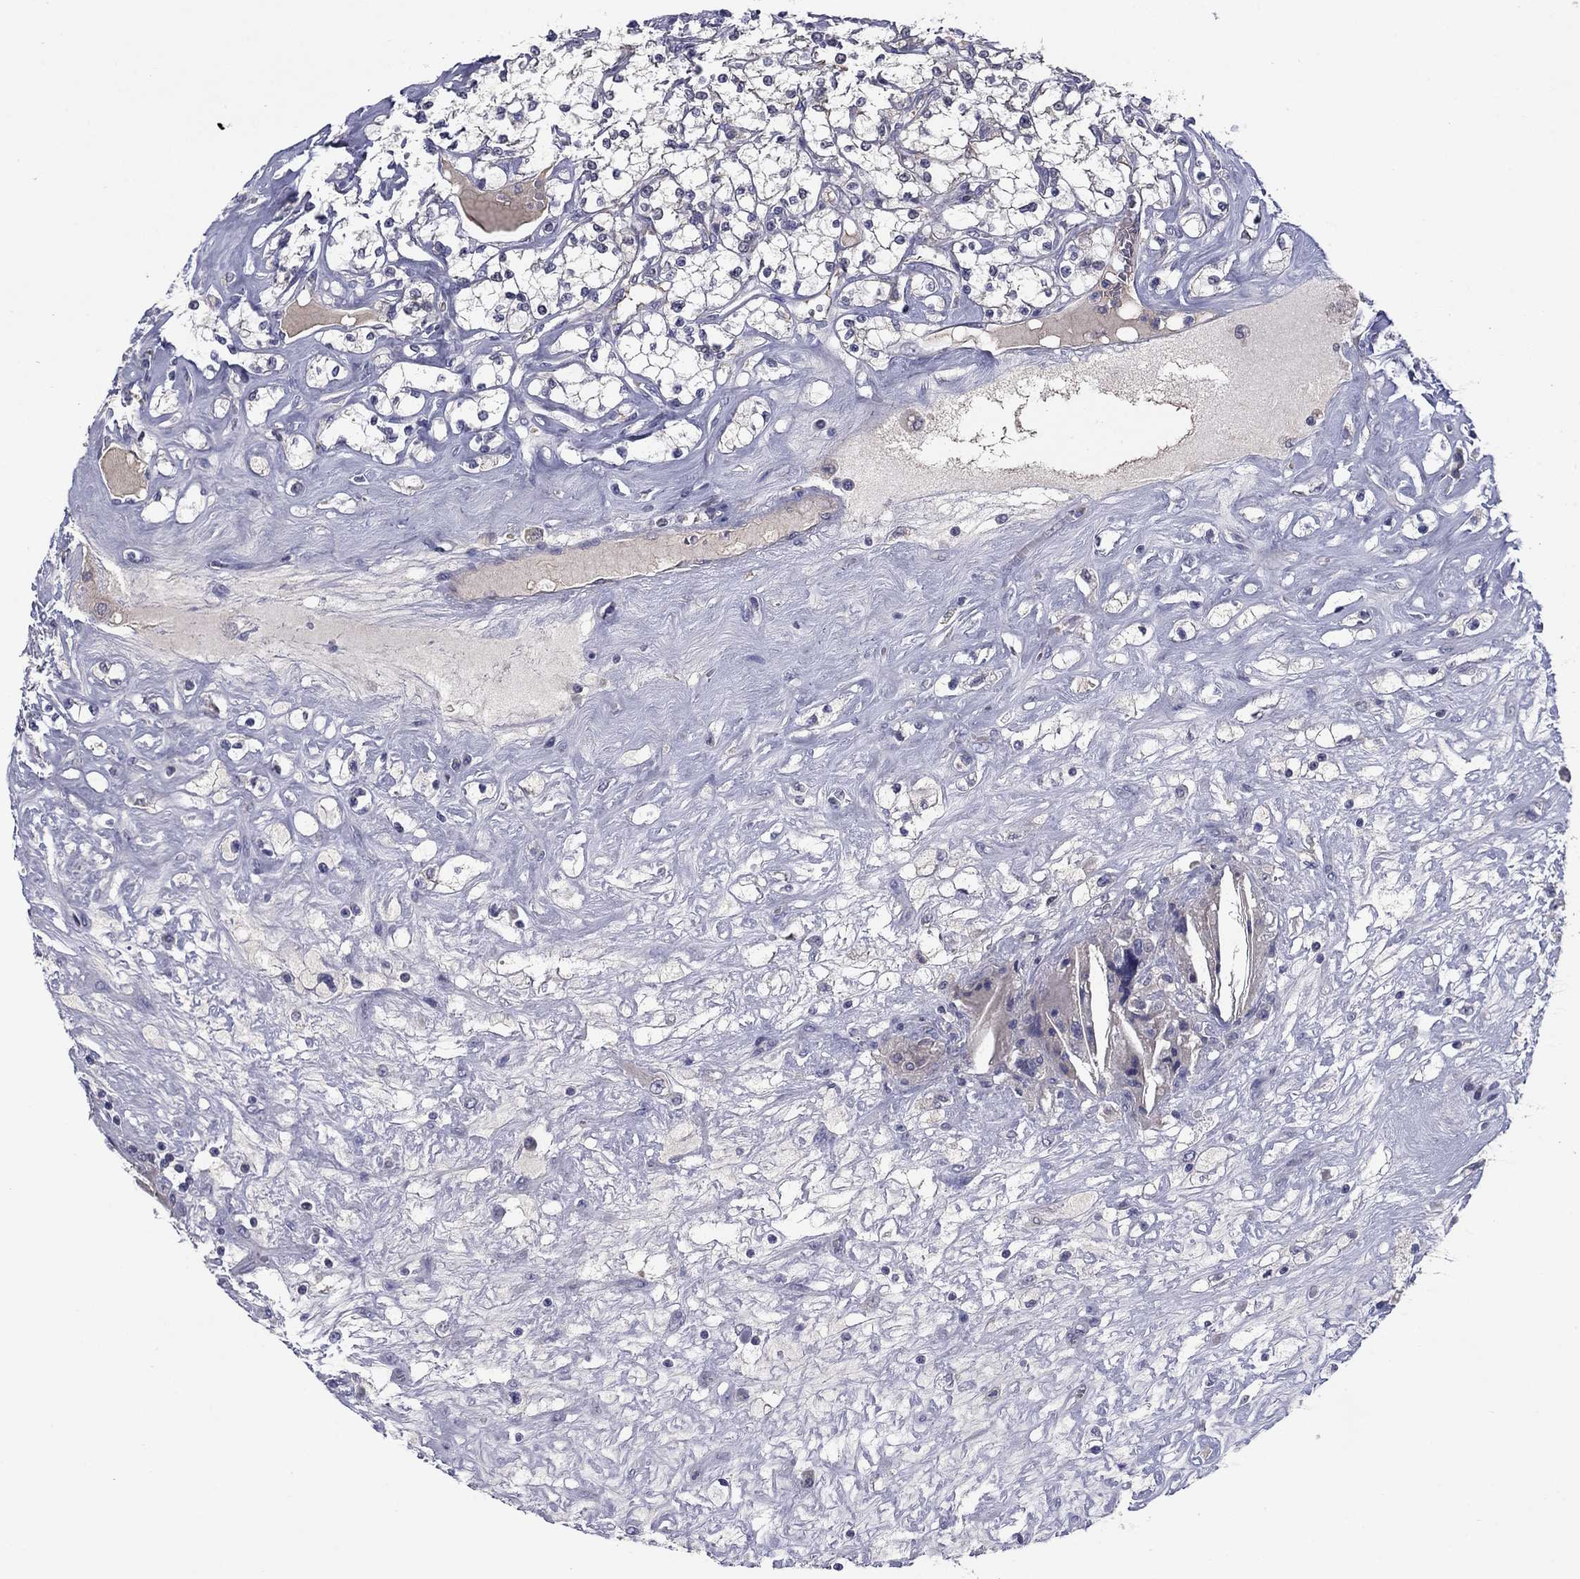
{"staining": {"intensity": "negative", "quantity": "none", "location": "none"}, "tissue": "renal cancer", "cell_type": "Tumor cells", "image_type": "cancer", "snomed": [{"axis": "morphology", "description": "Adenocarcinoma, NOS"}, {"axis": "topography", "description": "Kidney"}], "caption": "Tumor cells show no significant protein positivity in renal cancer.", "gene": "GRHPR", "patient": {"sex": "male", "age": 67}}